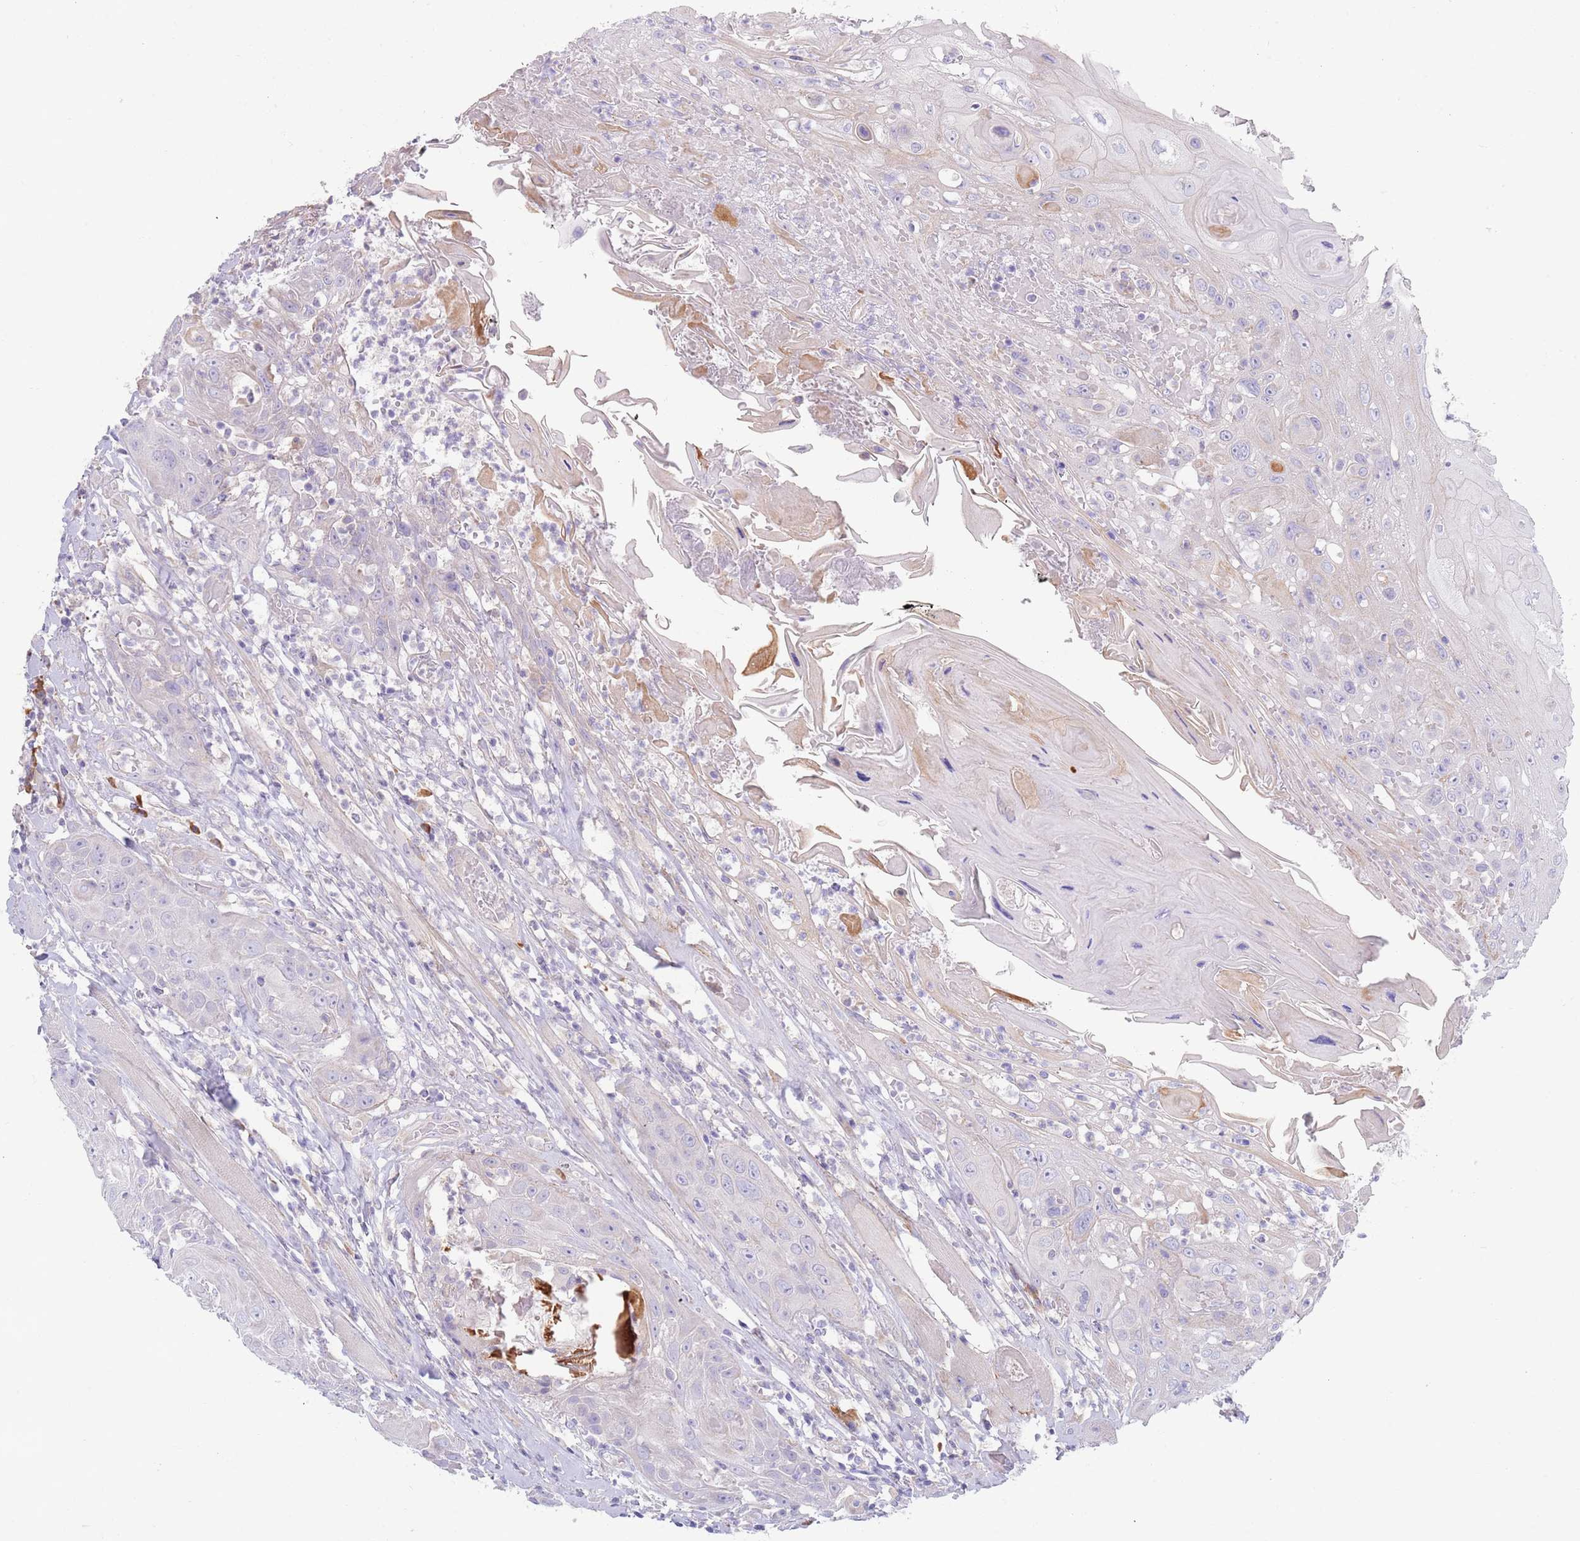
{"staining": {"intensity": "negative", "quantity": "none", "location": "none"}, "tissue": "head and neck cancer", "cell_type": "Tumor cells", "image_type": "cancer", "snomed": [{"axis": "morphology", "description": "Squamous cell carcinoma, NOS"}, {"axis": "topography", "description": "Head-Neck"}], "caption": "Protein analysis of head and neck cancer demonstrates no significant staining in tumor cells. (Stains: DAB immunohistochemistry (IHC) with hematoxylin counter stain, Microscopy: brightfield microscopy at high magnification).", "gene": "CCDC149", "patient": {"sex": "female", "age": 59}}